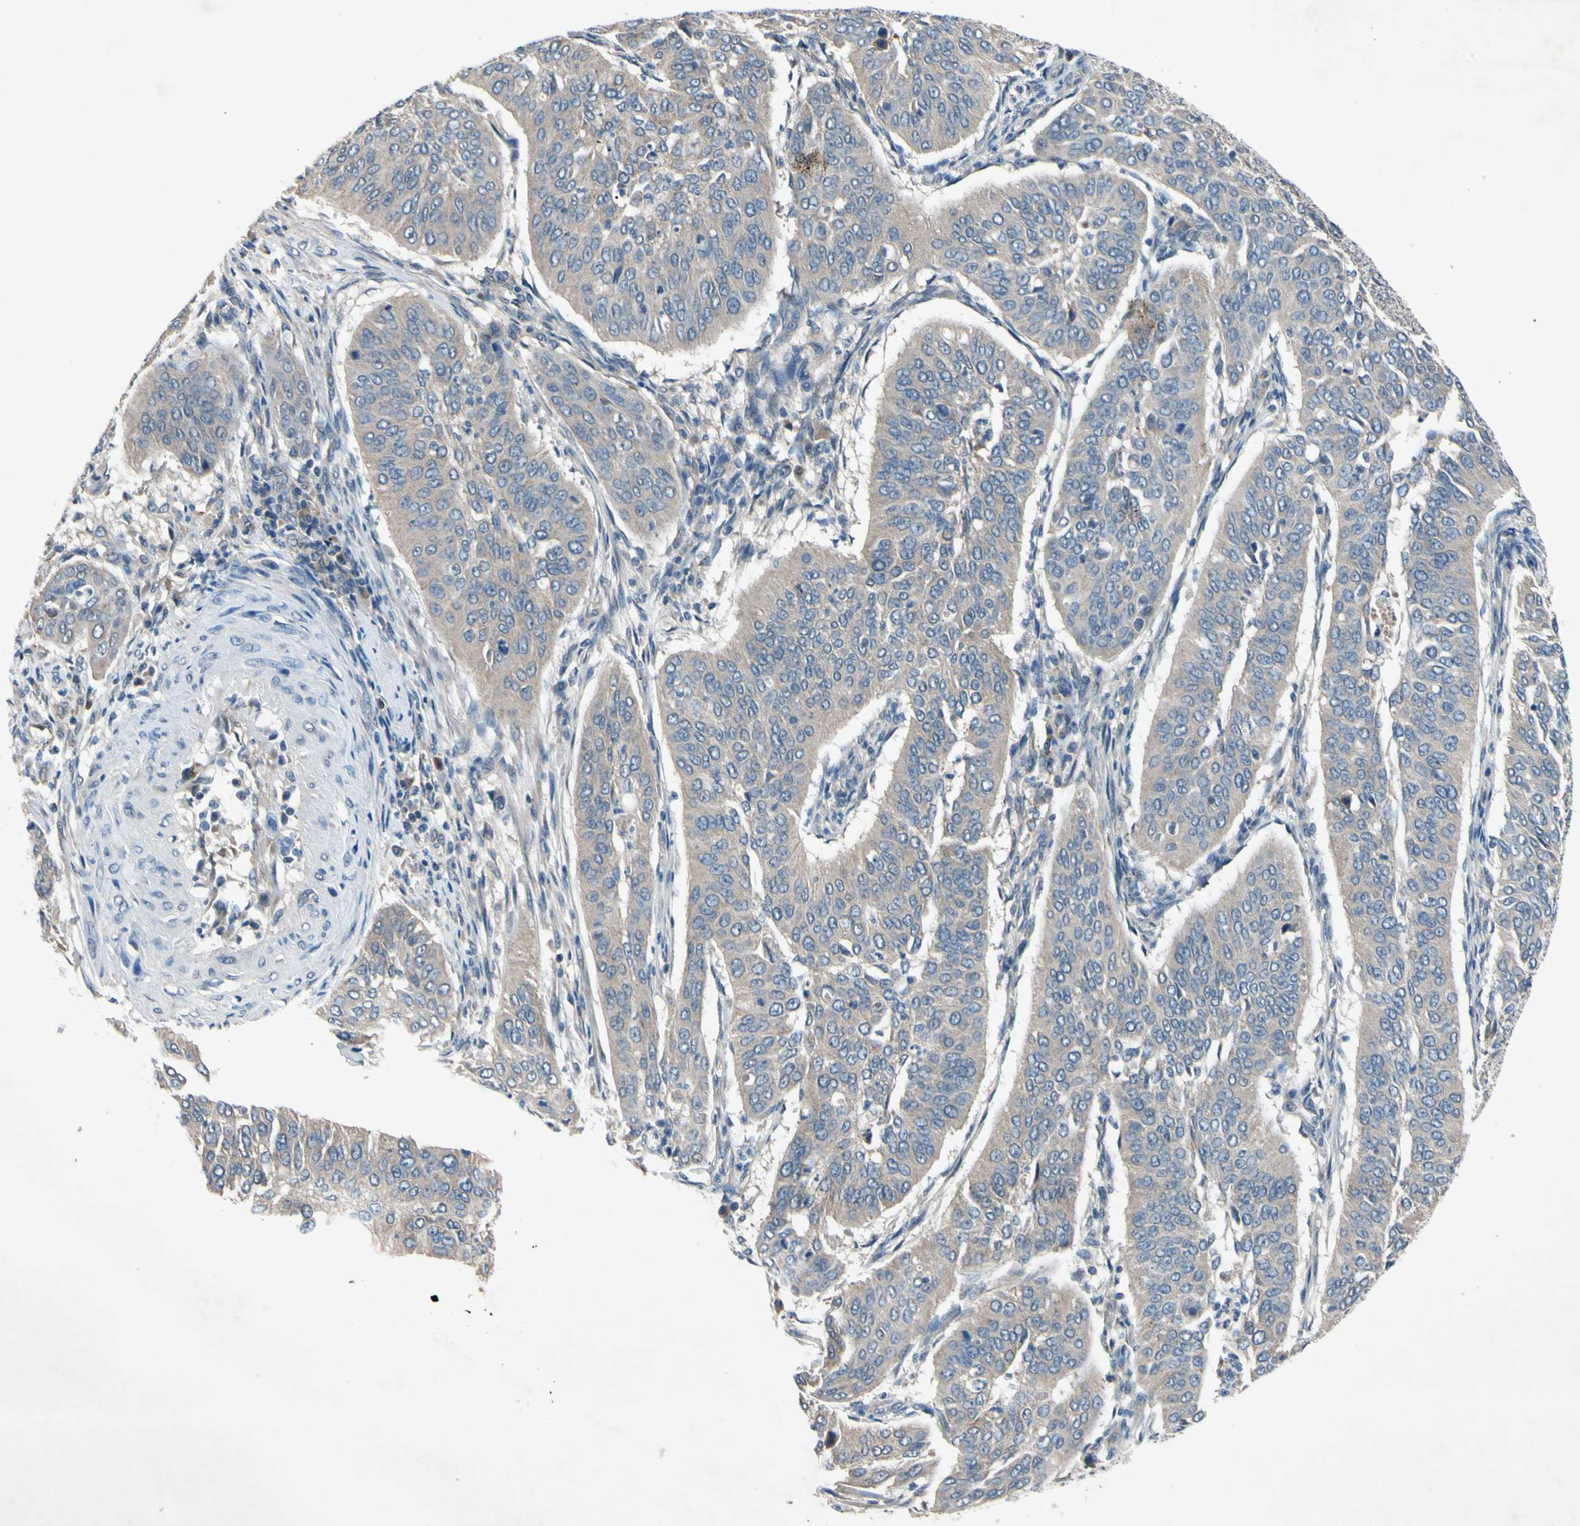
{"staining": {"intensity": "weak", "quantity": ">75%", "location": "cytoplasmic/membranous"}, "tissue": "cervical cancer", "cell_type": "Tumor cells", "image_type": "cancer", "snomed": [{"axis": "morphology", "description": "Normal tissue, NOS"}, {"axis": "morphology", "description": "Squamous cell carcinoma, NOS"}, {"axis": "topography", "description": "Cervix"}], "caption": "Immunohistochemistry (IHC) image of human cervical squamous cell carcinoma stained for a protein (brown), which reveals low levels of weak cytoplasmic/membranous staining in about >75% of tumor cells.", "gene": "HILPDA", "patient": {"sex": "female", "age": 39}}